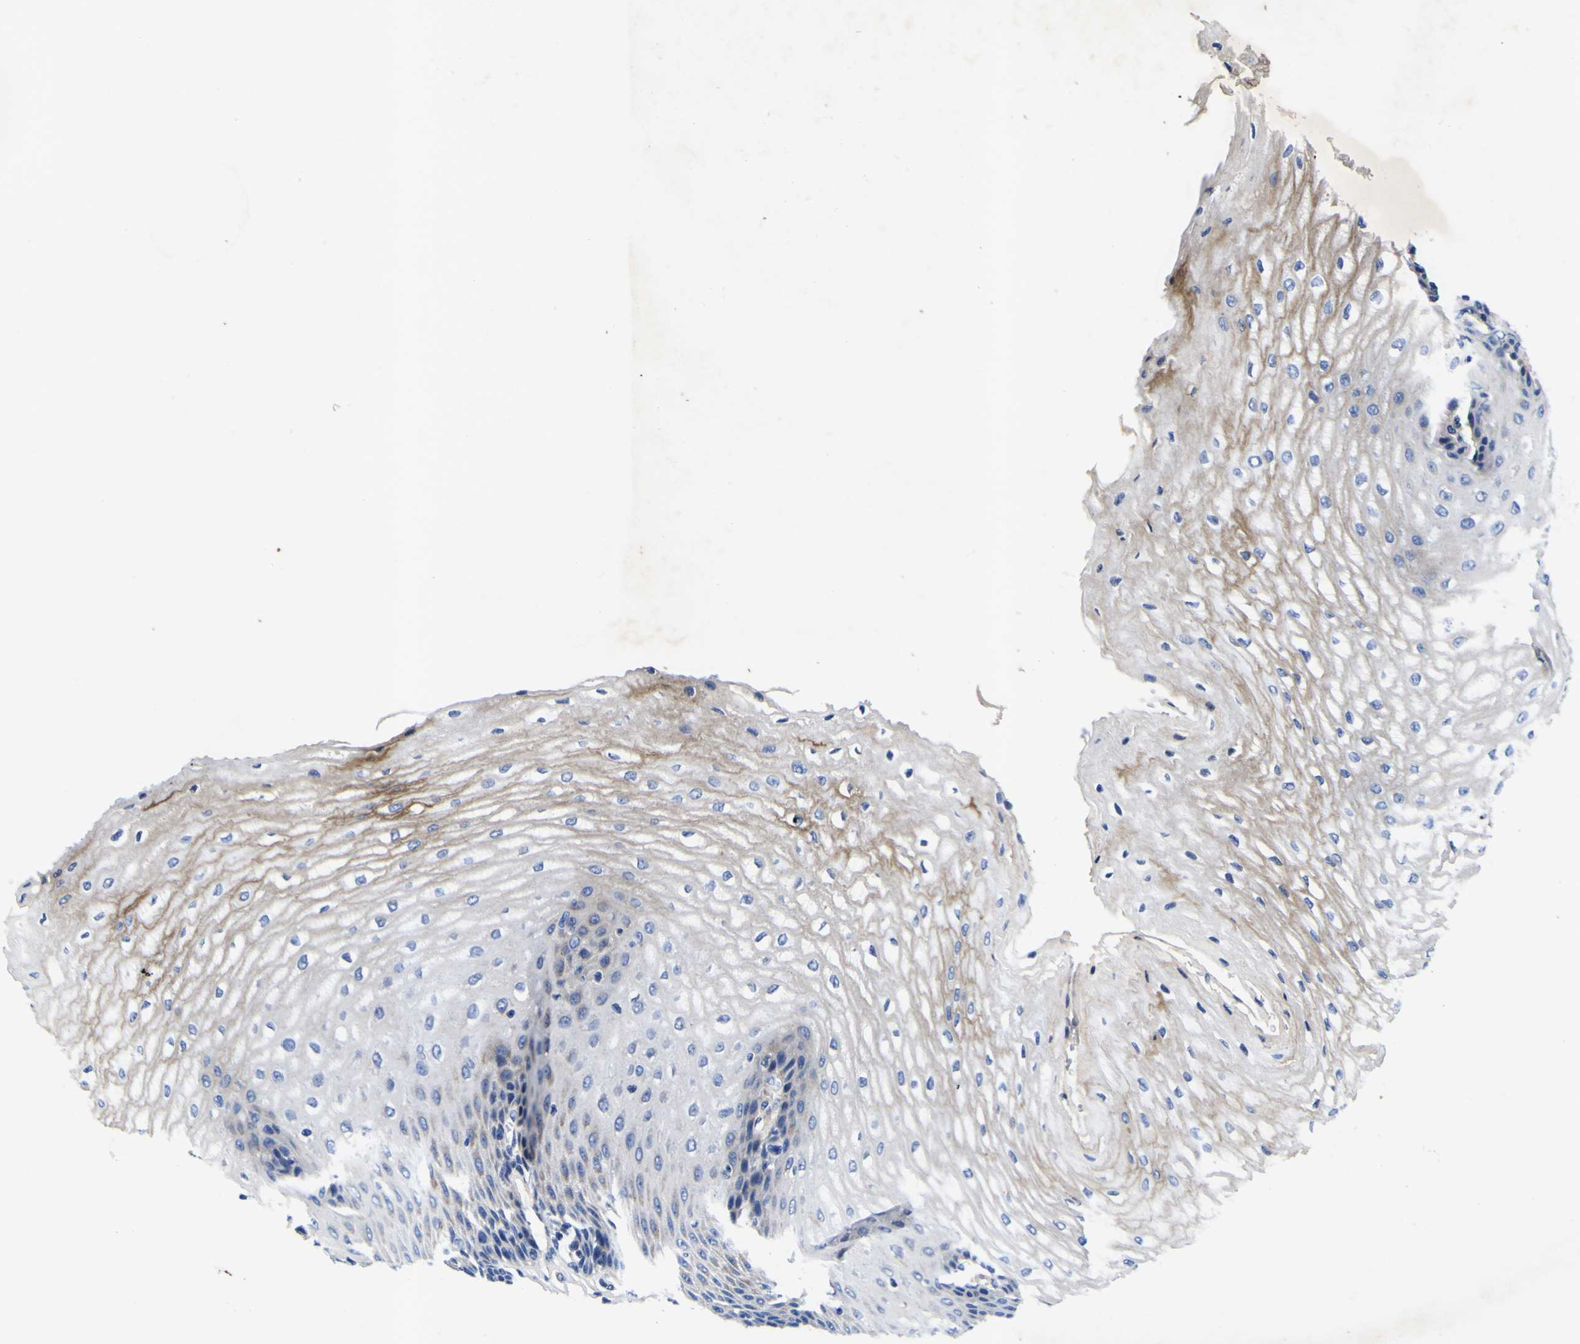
{"staining": {"intensity": "weak", "quantity": "<25%", "location": "cytoplasmic/membranous"}, "tissue": "esophagus", "cell_type": "Squamous epithelial cells", "image_type": "normal", "snomed": [{"axis": "morphology", "description": "Normal tissue, NOS"}, {"axis": "topography", "description": "Esophagus"}], "caption": "The IHC histopathology image has no significant expression in squamous epithelial cells of esophagus.", "gene": "VASN", "patient": {"sex": "male", "age": 54}}